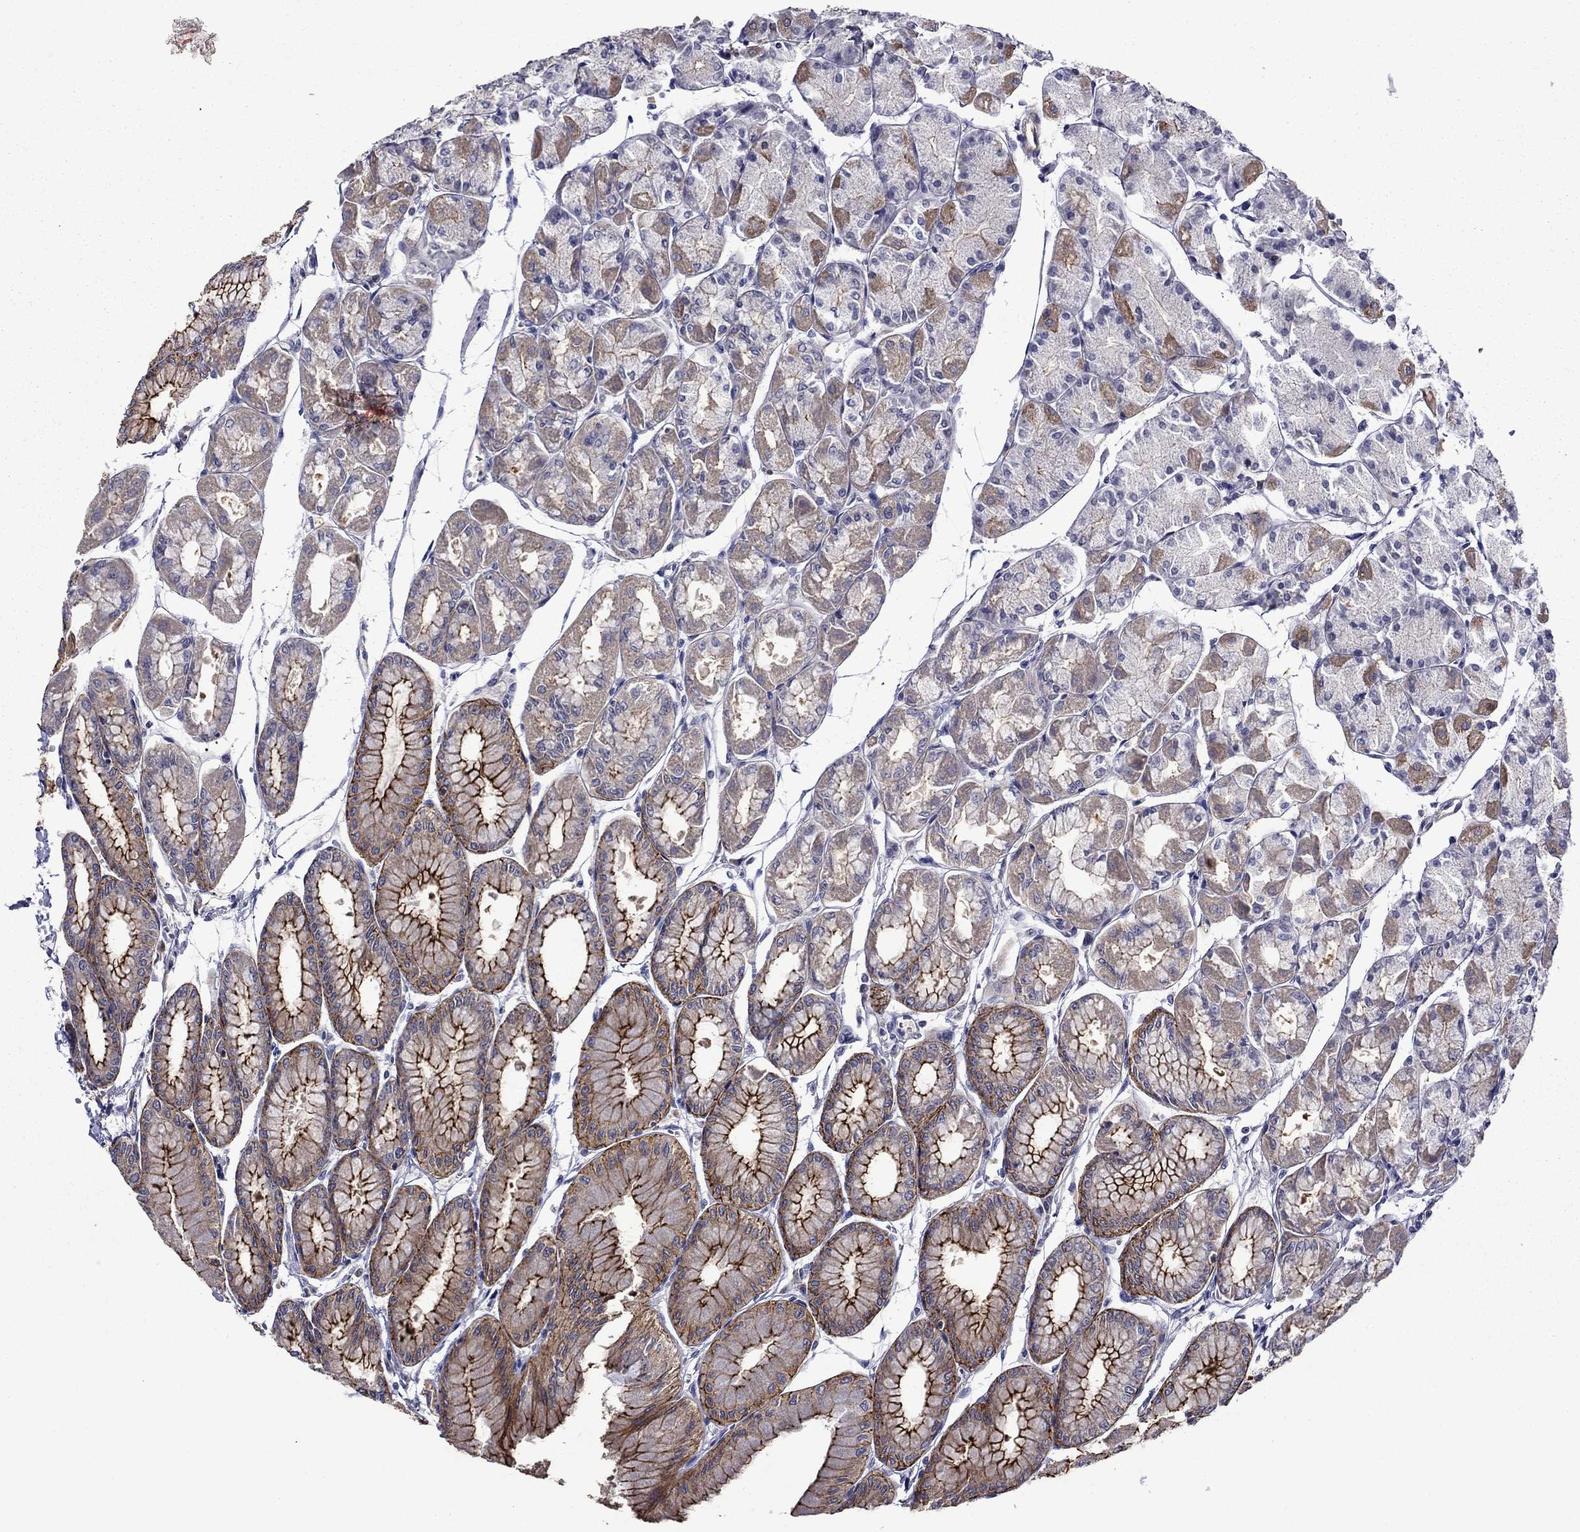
{"staining": {"intensity": "strong", "quantity": "25%-75%", "location": "cytoplasmic/membranous"}, "tissue": "stomach", "cell_type": "Glandular cells", "image_type": "normal", "snomed": [{"axis": "morphology", "description": "Normal tissue, NOS"}, {"axis": "topography", "description": "Stomach, upper"}], "caption": "Immunohistochemistry (DAB) staining of benign human stomach reveals strong cytoplasmic/membranous protein expression in approximately 25%-75% of glandular cells. Using DAB (brown) and hematoxylin (blue) stains, captured at high magnification using brightfield microscopy.", "gene": "LMO7", "patient": {"sex": "male", "age": 60}}